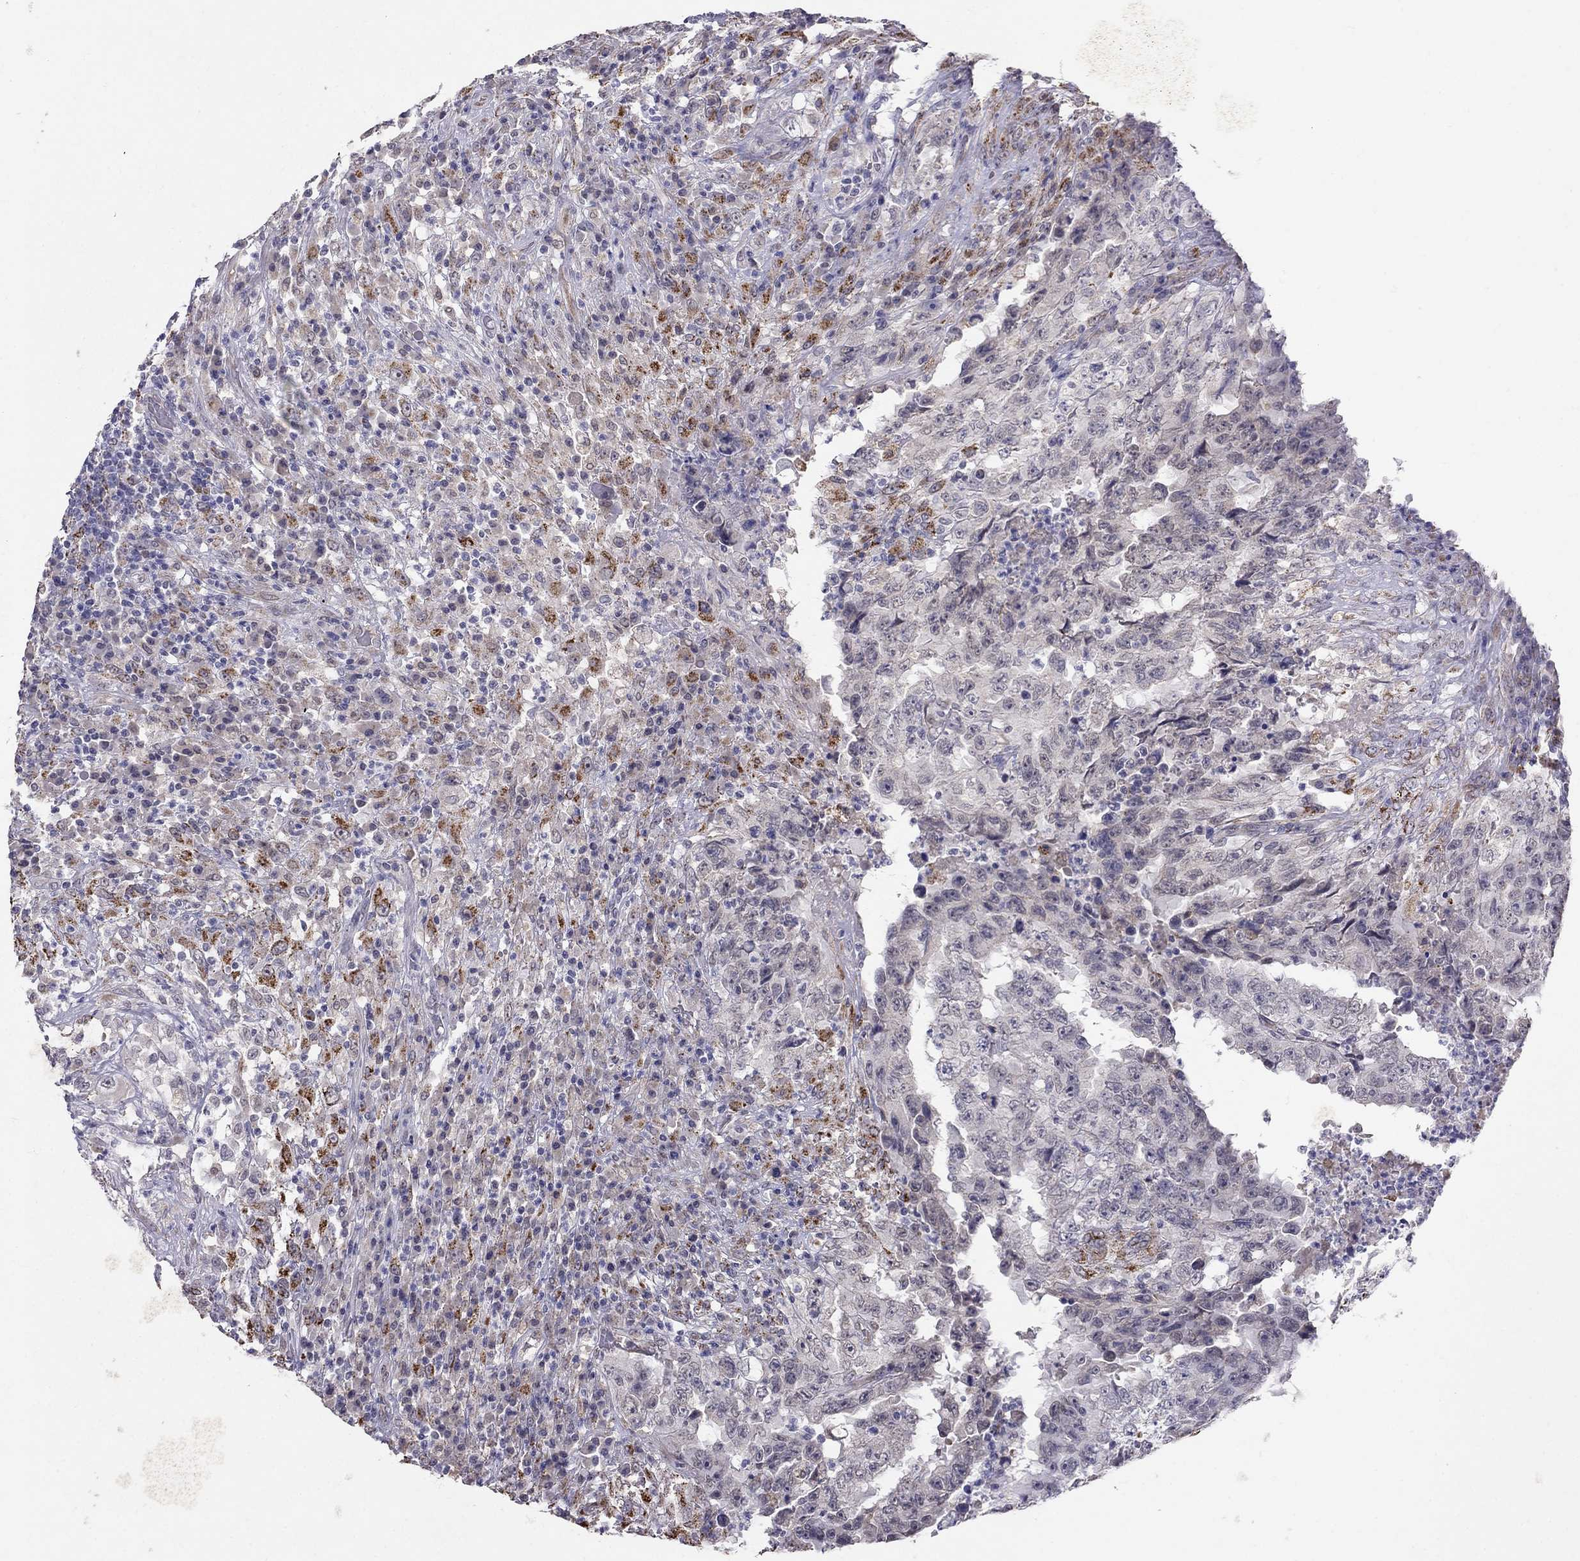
{"staining": {"intensity": "strong", "quantity": "<25%", "location": "cytoplasmic/membranous"}, "tissue": "testis cancer", "cell_type": "Tumor cells", "image_type": "cancer", "snomed": [{"axis": "morphology", "description": "Necrosis, NOS"}, {"axis": "morphology", "description": "Carcinoma, Embryonal, NOS"}, {"axis": "topography", "description": "Testis"}], "caption": "Tumor cells demonstrate strong cytoplasmic/membranous expression in about <25% of cells in testis cancer (embryonal carcinoma). (Stains: DAB in brown, nuclei in blue, Microscopy: brightfield microscopy at high magnification).", "gene": "MYO3B", "patient": {"sex": "male", "age": 19}}